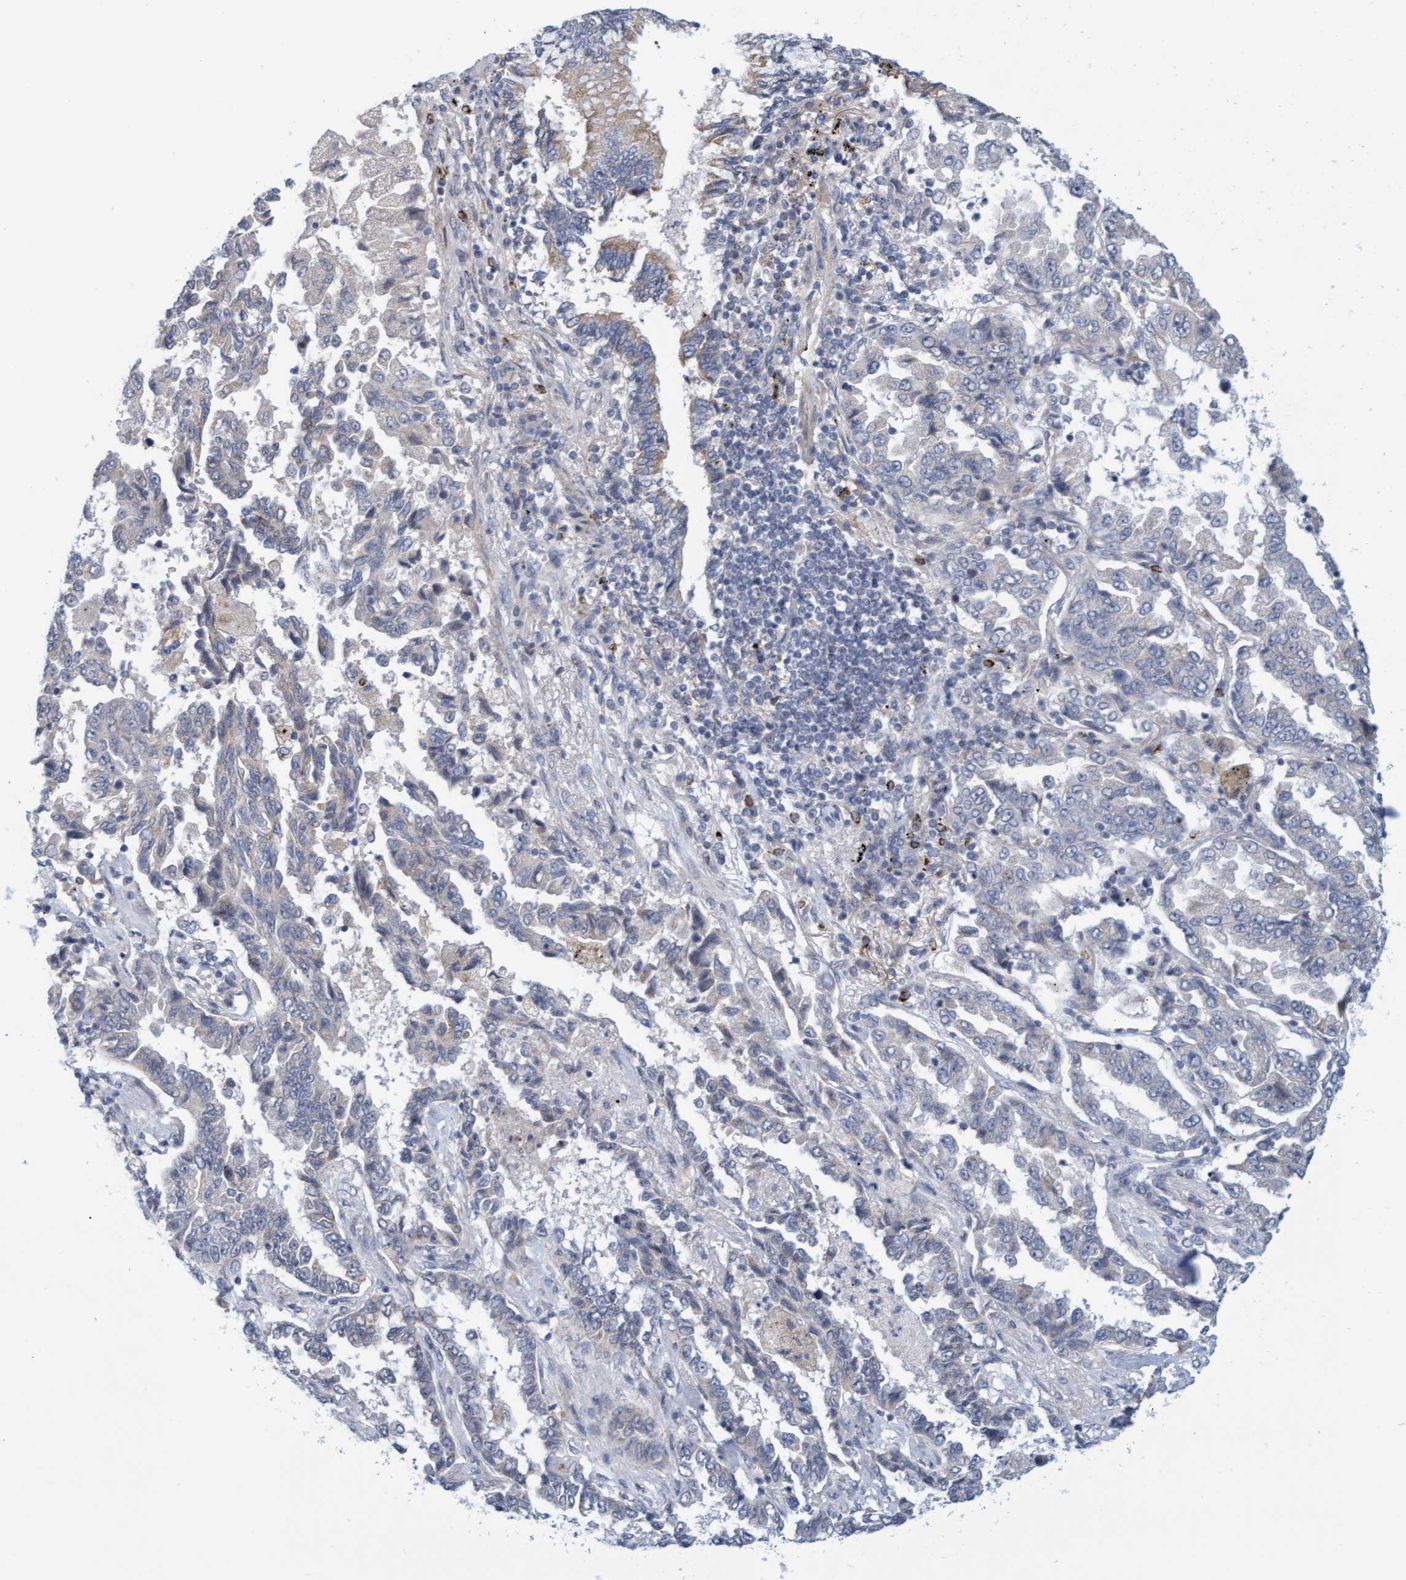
{"staining": {"intensity": "negative", "quantity": "none", "location": "none"}, "tissue": "lung cancer", "cell_type": "Tumor cells", "image_type": "cancer", "snomed": [{"axis": "morphology", "description": "Adenocarcinoma, NOS"}, {"axis": "topography", "description": "Lung"}], "caption": "The image shows no staining of tumor cells in lung adenocarcinoma.", "gene": "ZC3H3", "patient": {"sex": "female", "age": 51}}